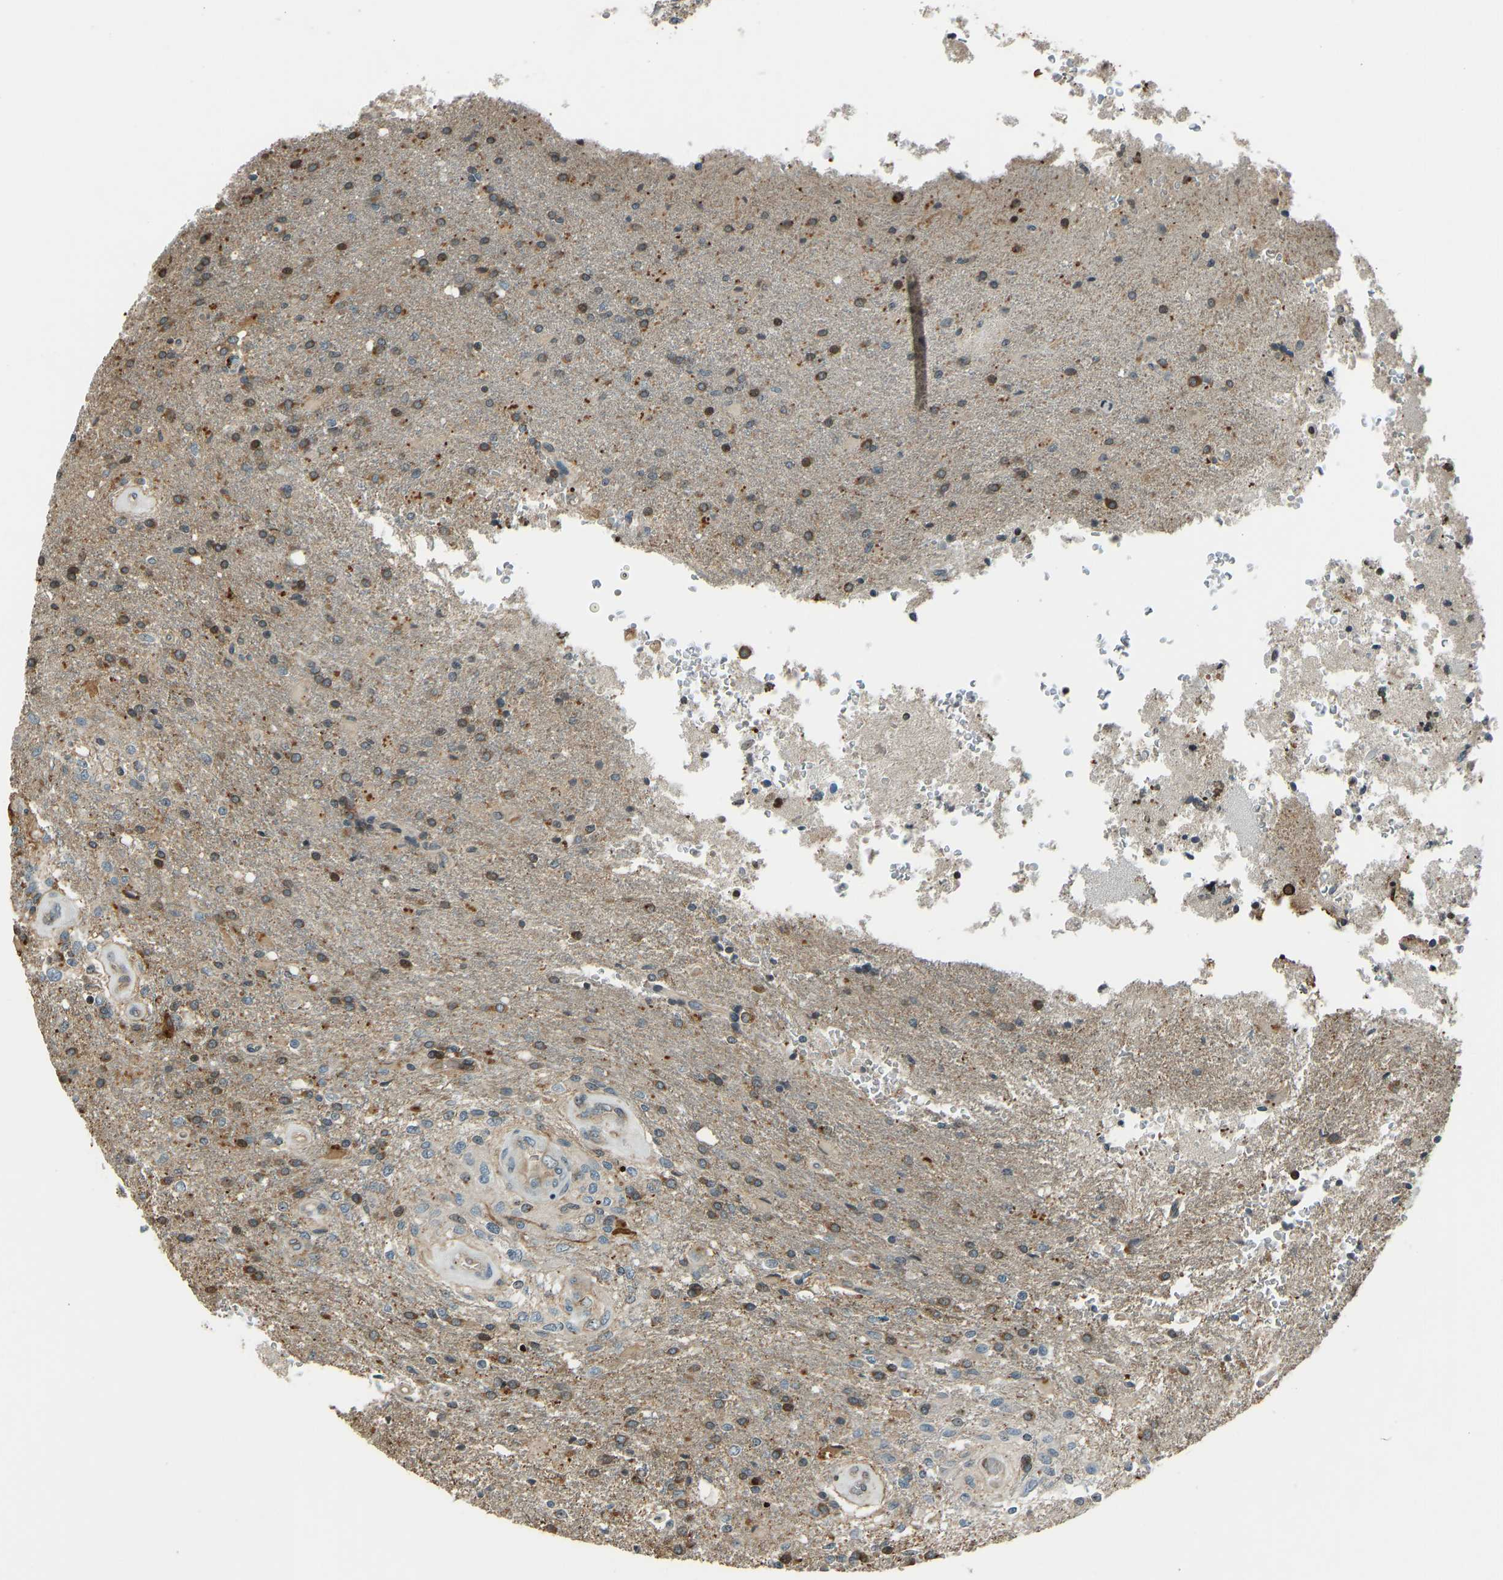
{"staining": {"intensity": "moderate", "quantity": "25%-75%", "location": "cytoplasmic/membranous"}, "tissue": "glioma", "cell_type": "Tumor cells", "image_type": "cancer", "snomed": [{"axis": "morphology", "description": "Normal tissue, NOS"}, {"axis": "morphology", "description": "Glioma, malignant, High grade"}, {"axis": "topography", "description": "Cerebral cortex"}], "caption": "Protein expression analysis of human glioma reveals moderate cytoplasmic/membranous expression in approximately 25%-75% of tumor cells.", "gene": "SVOPL", "patient": {"sex": "male", "age": 77}}